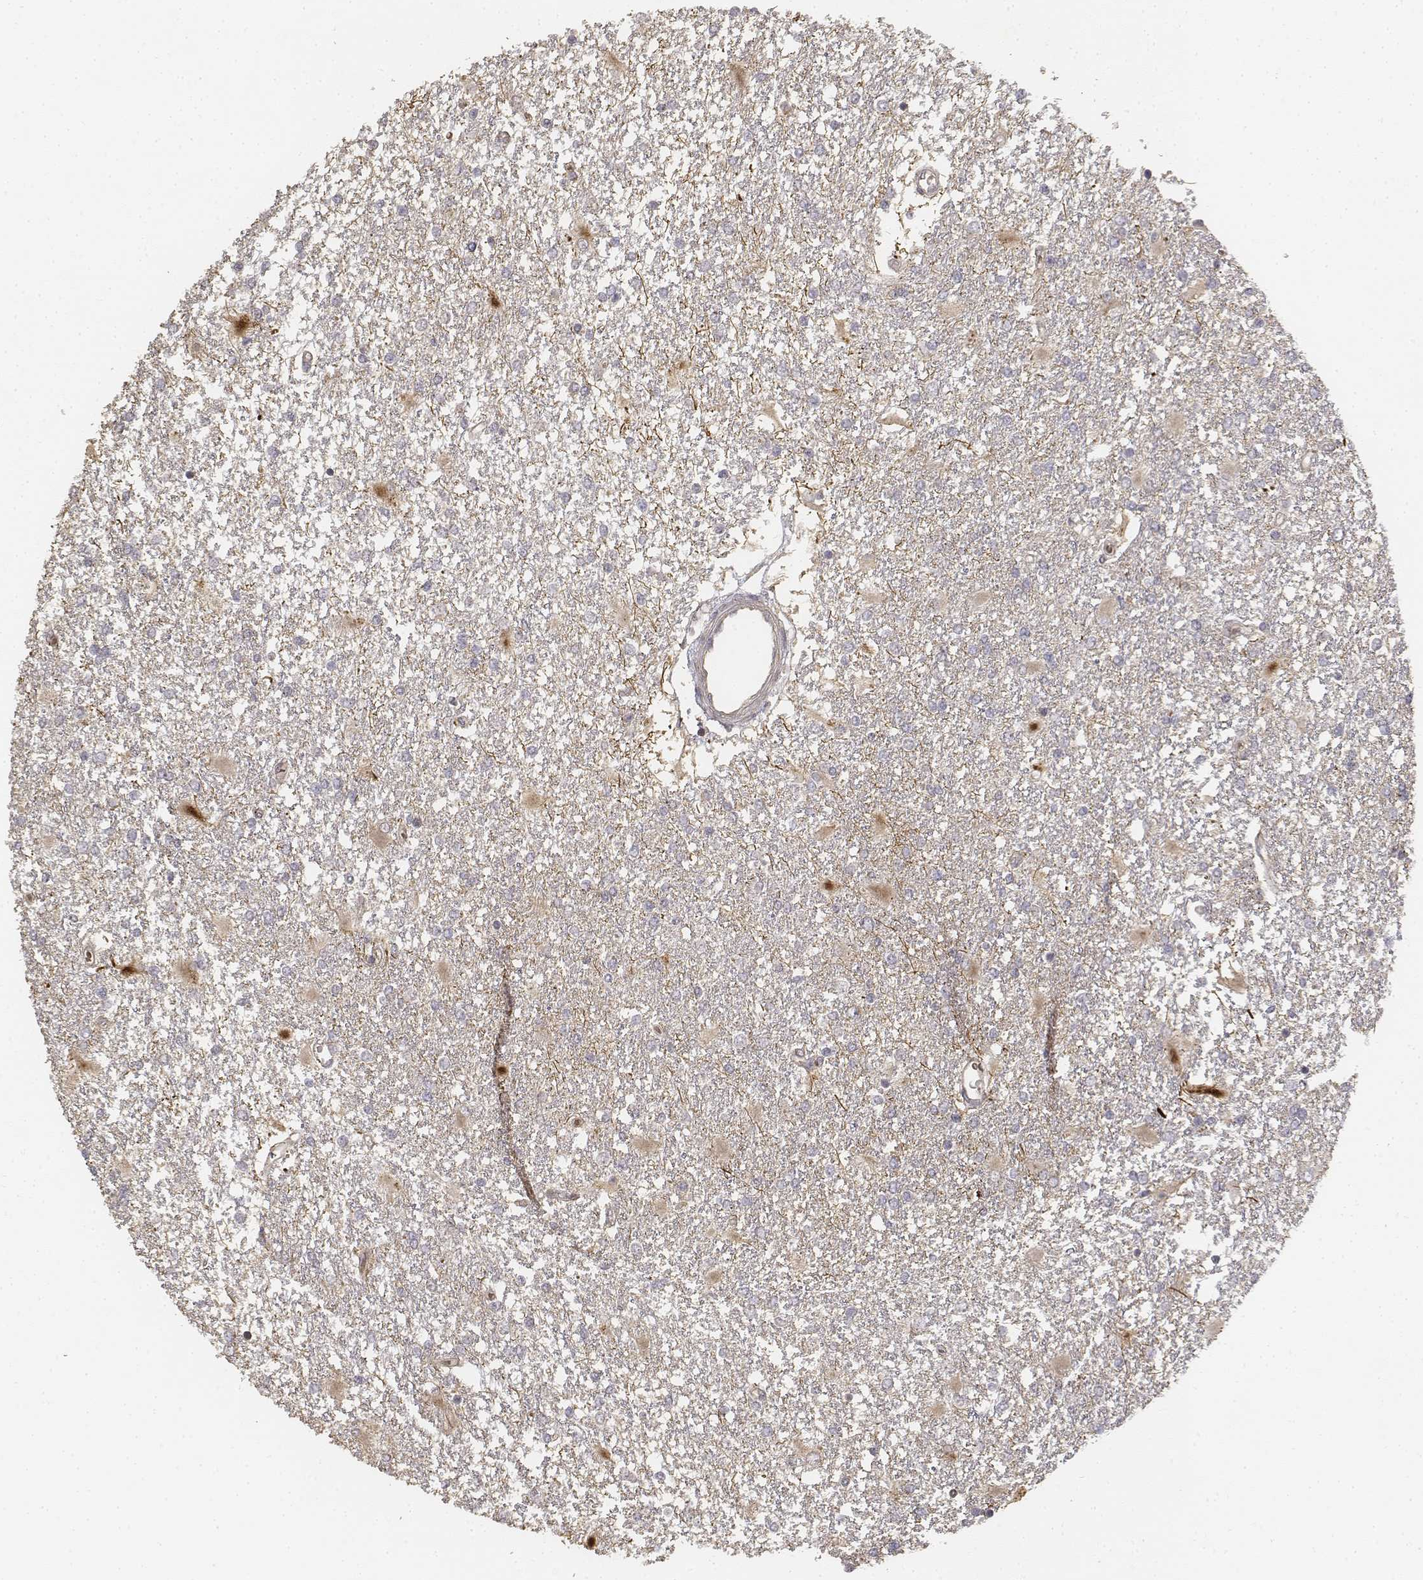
{"staining": {"intensity": "weak", "quantity": "<25%", "location": "cytoplasmic/membranous"}, "tissue": "glioma", "cell_type": "Tumor cells", "image_type": "cancer", "snomed": [{"axis": "morphology", "description": "Glioma, malignant, High grade"}, {"axis": "topography", "description": "Cerebral cortex"}], "caption": "IHC micrograph of human glioma stained for a protein (brown), which displays no expression in tumor cells.", "gene": "FBXO21", "patient": {"sex": "male", "age": 79}}